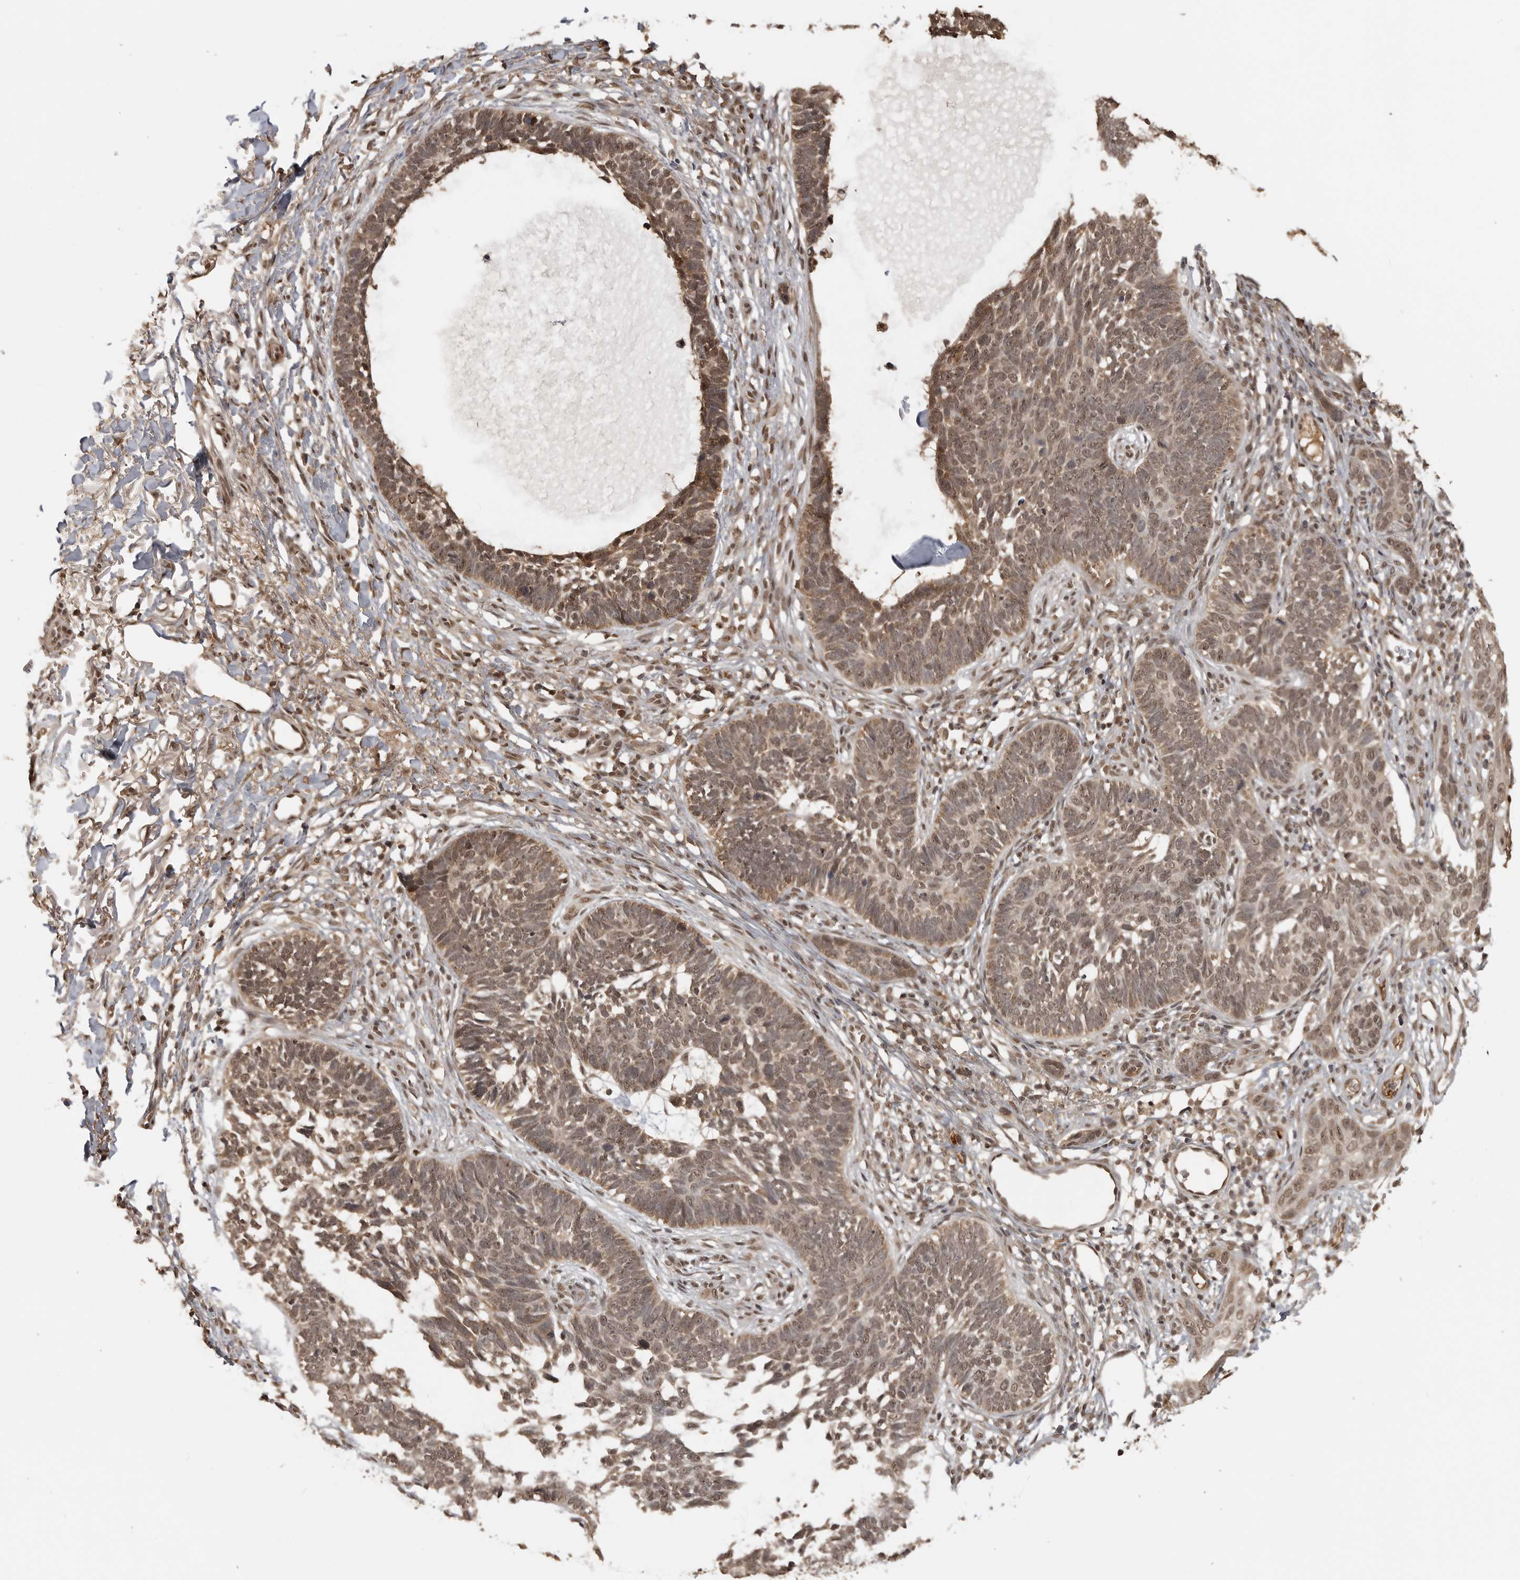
{"staining": {"intensity": "weak", "quantity": ">75%", "location": "nuclear"}, "tissue": "skin cancer", "cell_type": "Tumor cells", "image_type": "cancer", "snomed": [{"axis": "morphology", "description": "Normal tissue, NOS"}, {"axis": "morphology", "description": "Basal cell carcinoma"}, {"axis": "topography", "description": "Skin"}], "caption": "A micrograph of basal cell carcinoma (skin) stained for a protein shows weak nuclear brown staining in tumor cells.", "gene": "CLOCK", "patient": {"sex": "male", "age": 77}}